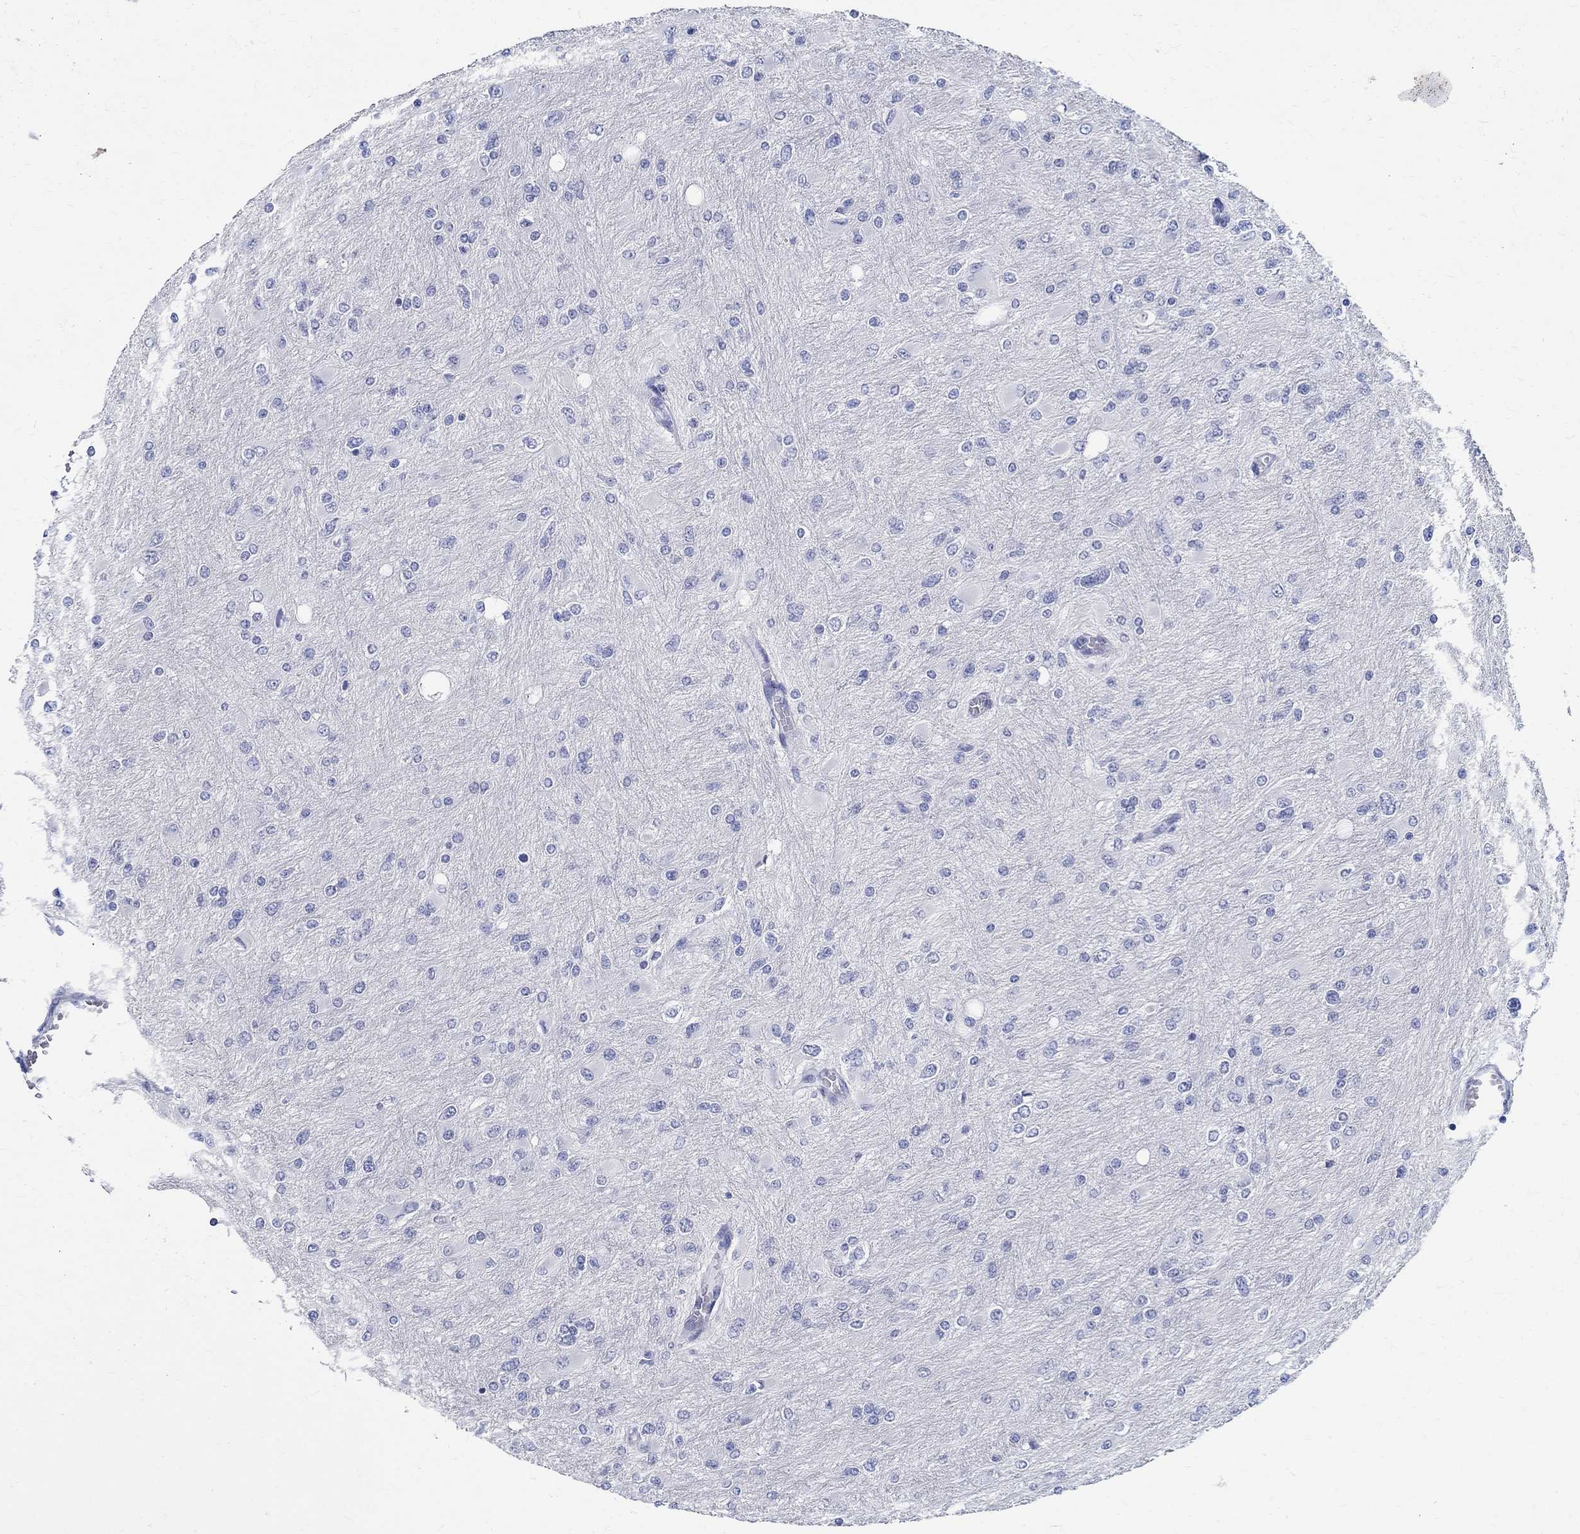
{"staining": {"intensity": "negative", "quantity": "none", "location": "none"}, "tissue": "glioma", "cell_type": "Tumor cells", "image_type": "cancer", "snomed": [{"axis": "morphology", "description": "Glioma, malignant, High grade"}, {"axis": "topography", "description": "Cerebral cortex"}], "caption": "This micrograph is of malignant glioma (high-grade) stained with immunohistochemistry to label a protein in brown with the nuclei are counter-stained blue. There is no staining in tumor cells. (Stains: DAB immunohistochemistry with hematoxylin counter stain, Microscopy: brightfield microscopy at high magnification).", "gene": "BSPRY", "patient": {"sex": "female", "age": 36}}